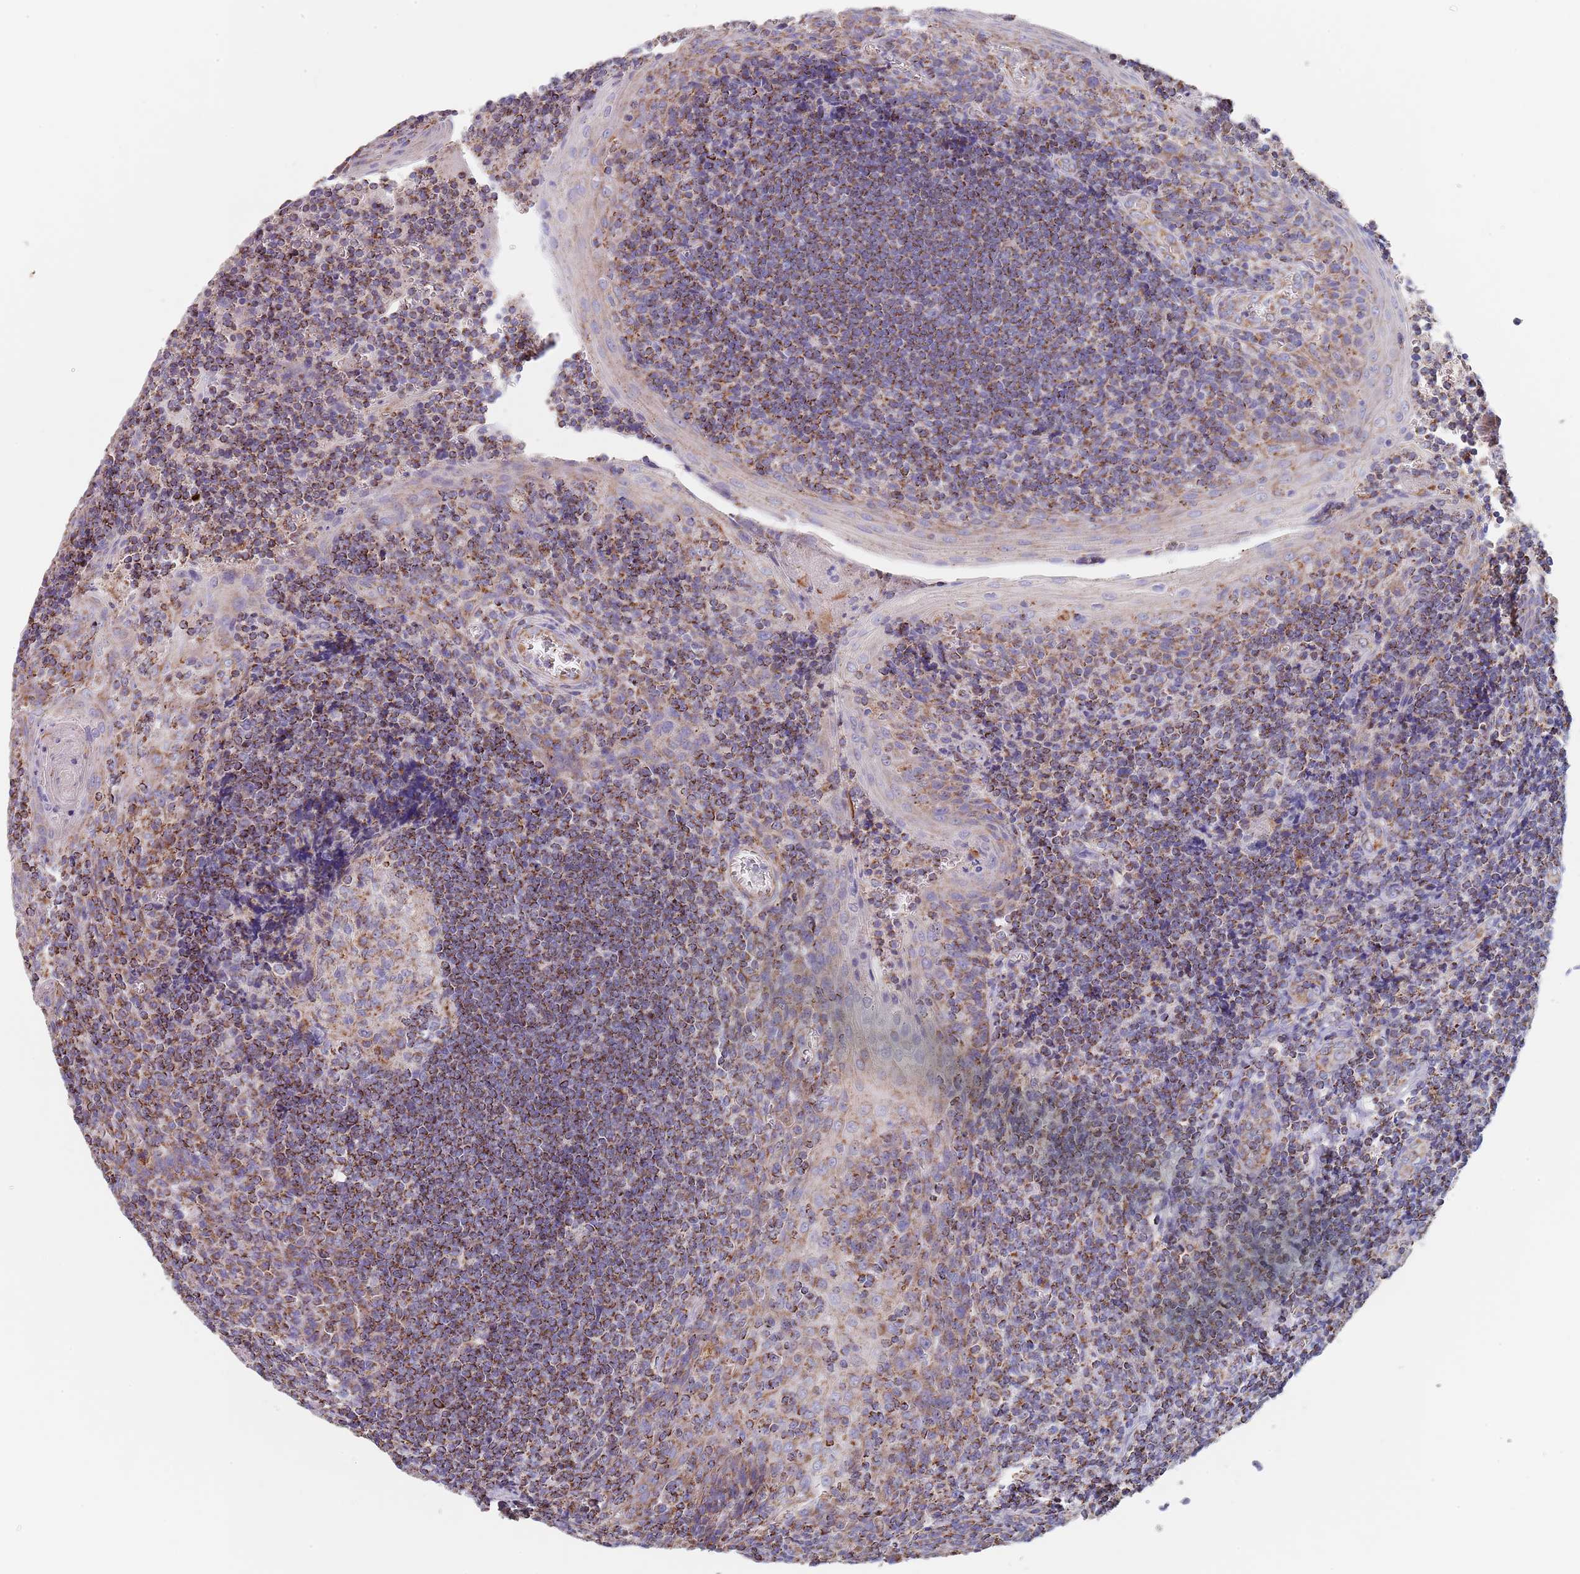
{"staining": {"intensity": "moderate", "quantity": "25%-75%", "location": "cytoplasmic/membranous"}, "tissue": "tonsil", "cell_type": "Germinal center cells", "image_type": "normal", "snomed": [{"axis": "morphology", "description": "Normal tissue, NOS"}, {"axis": "topography", "description": "Tonsil"}], "caption": "Immunohistochemical staining of normal tonsil displays 25%-75% levels of moderate cytoplasmic/membranous protein positivity in approximately 25%-75% of germinal center cells.", "gene": "PGP", "patient": {"sex": "male", "age": 27}}